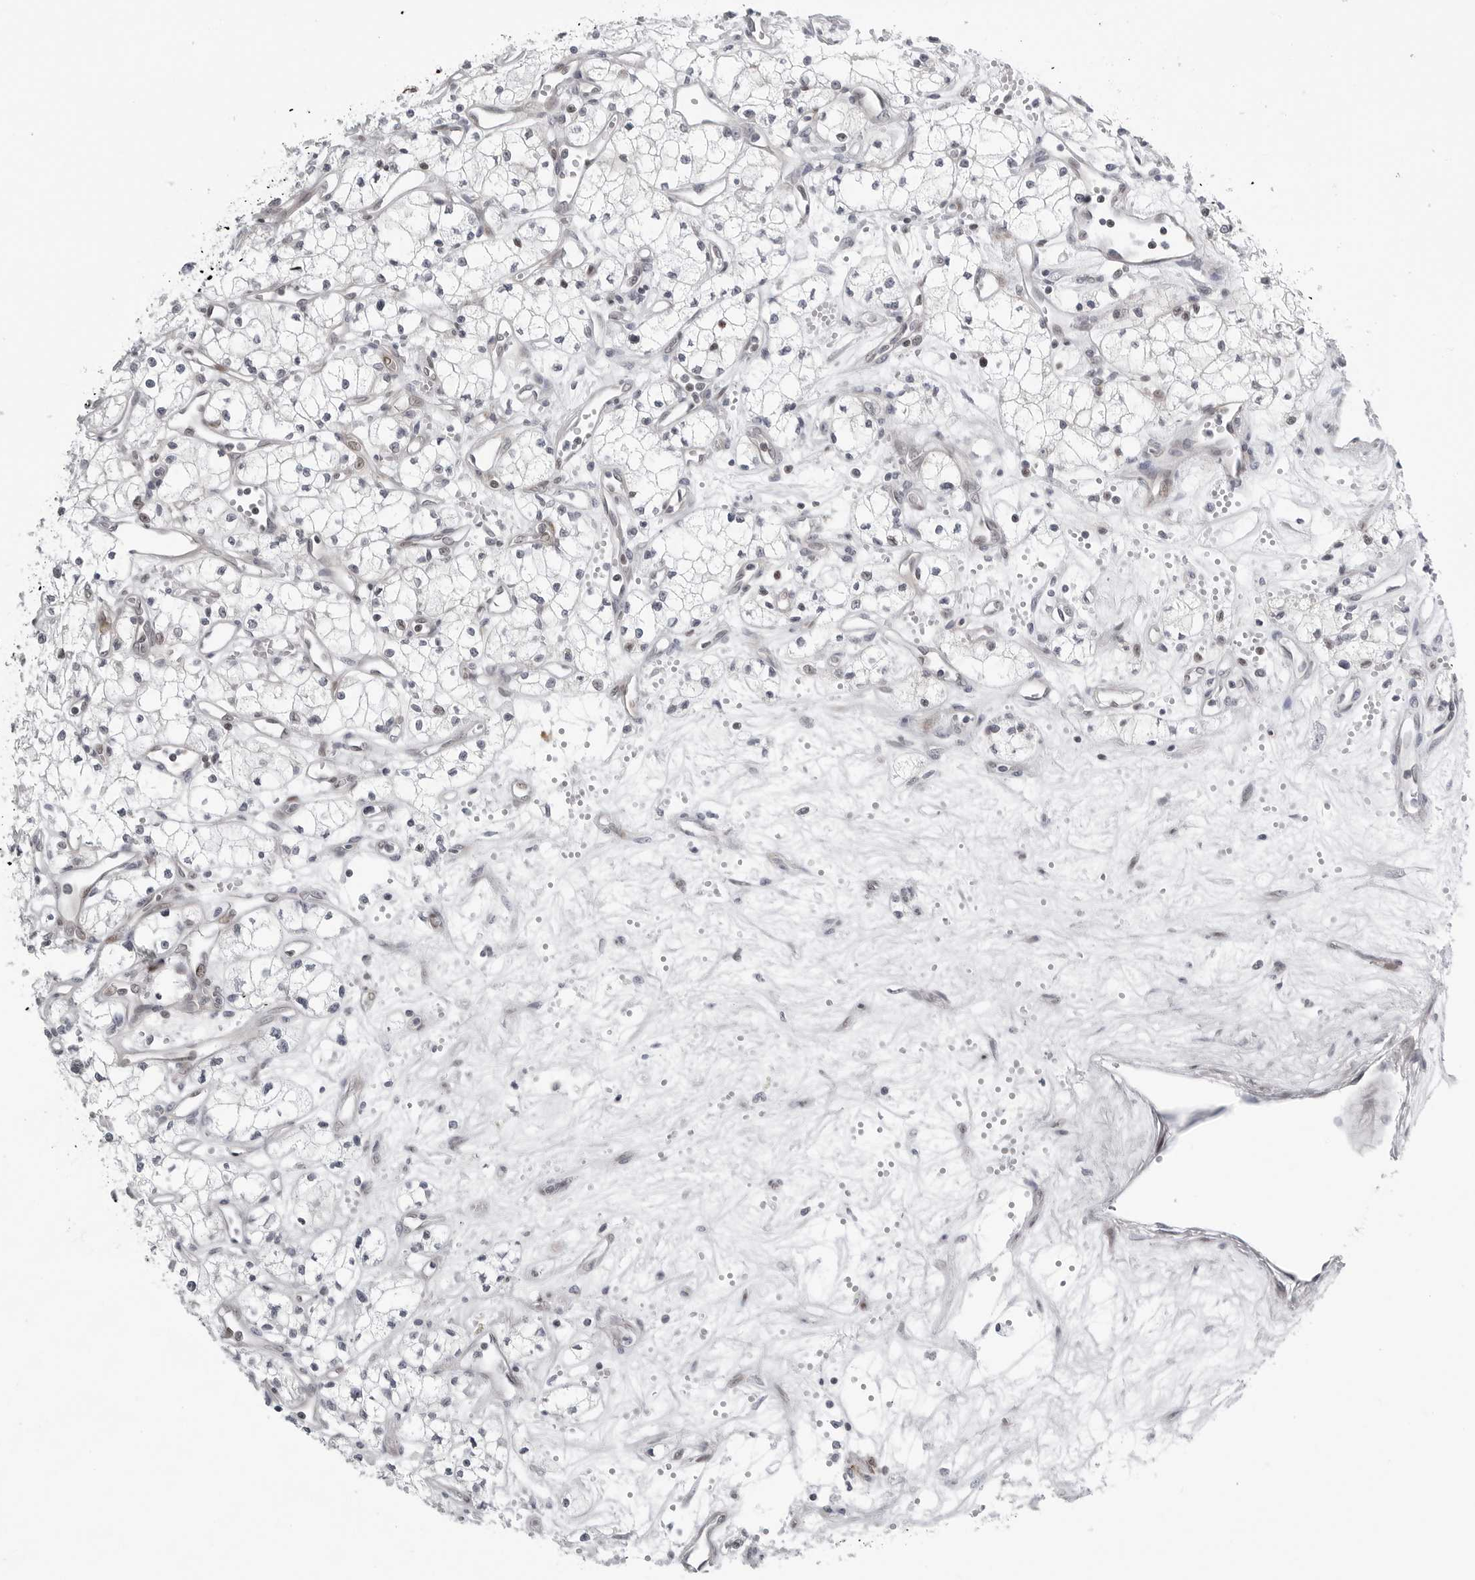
{"staining": {"intensity": "negative", "quantity": "none", "location": "none"}, "tissue": "renal cancer", "cell_type": "Tumor cells", "image_type": "cancer", "snomed": [{"axis": "morphology", "description": "Adenocarcinoma, NOS"}, {"axis": "topography", "description": "Kidney"}], "caption": "High power microscopy micrograph of an IHC histopathology image of renal cancer, revealing no significant staining in tumor cells.", "gene": "FAM135B", "patient": {"sex": "male", "age": 59}}